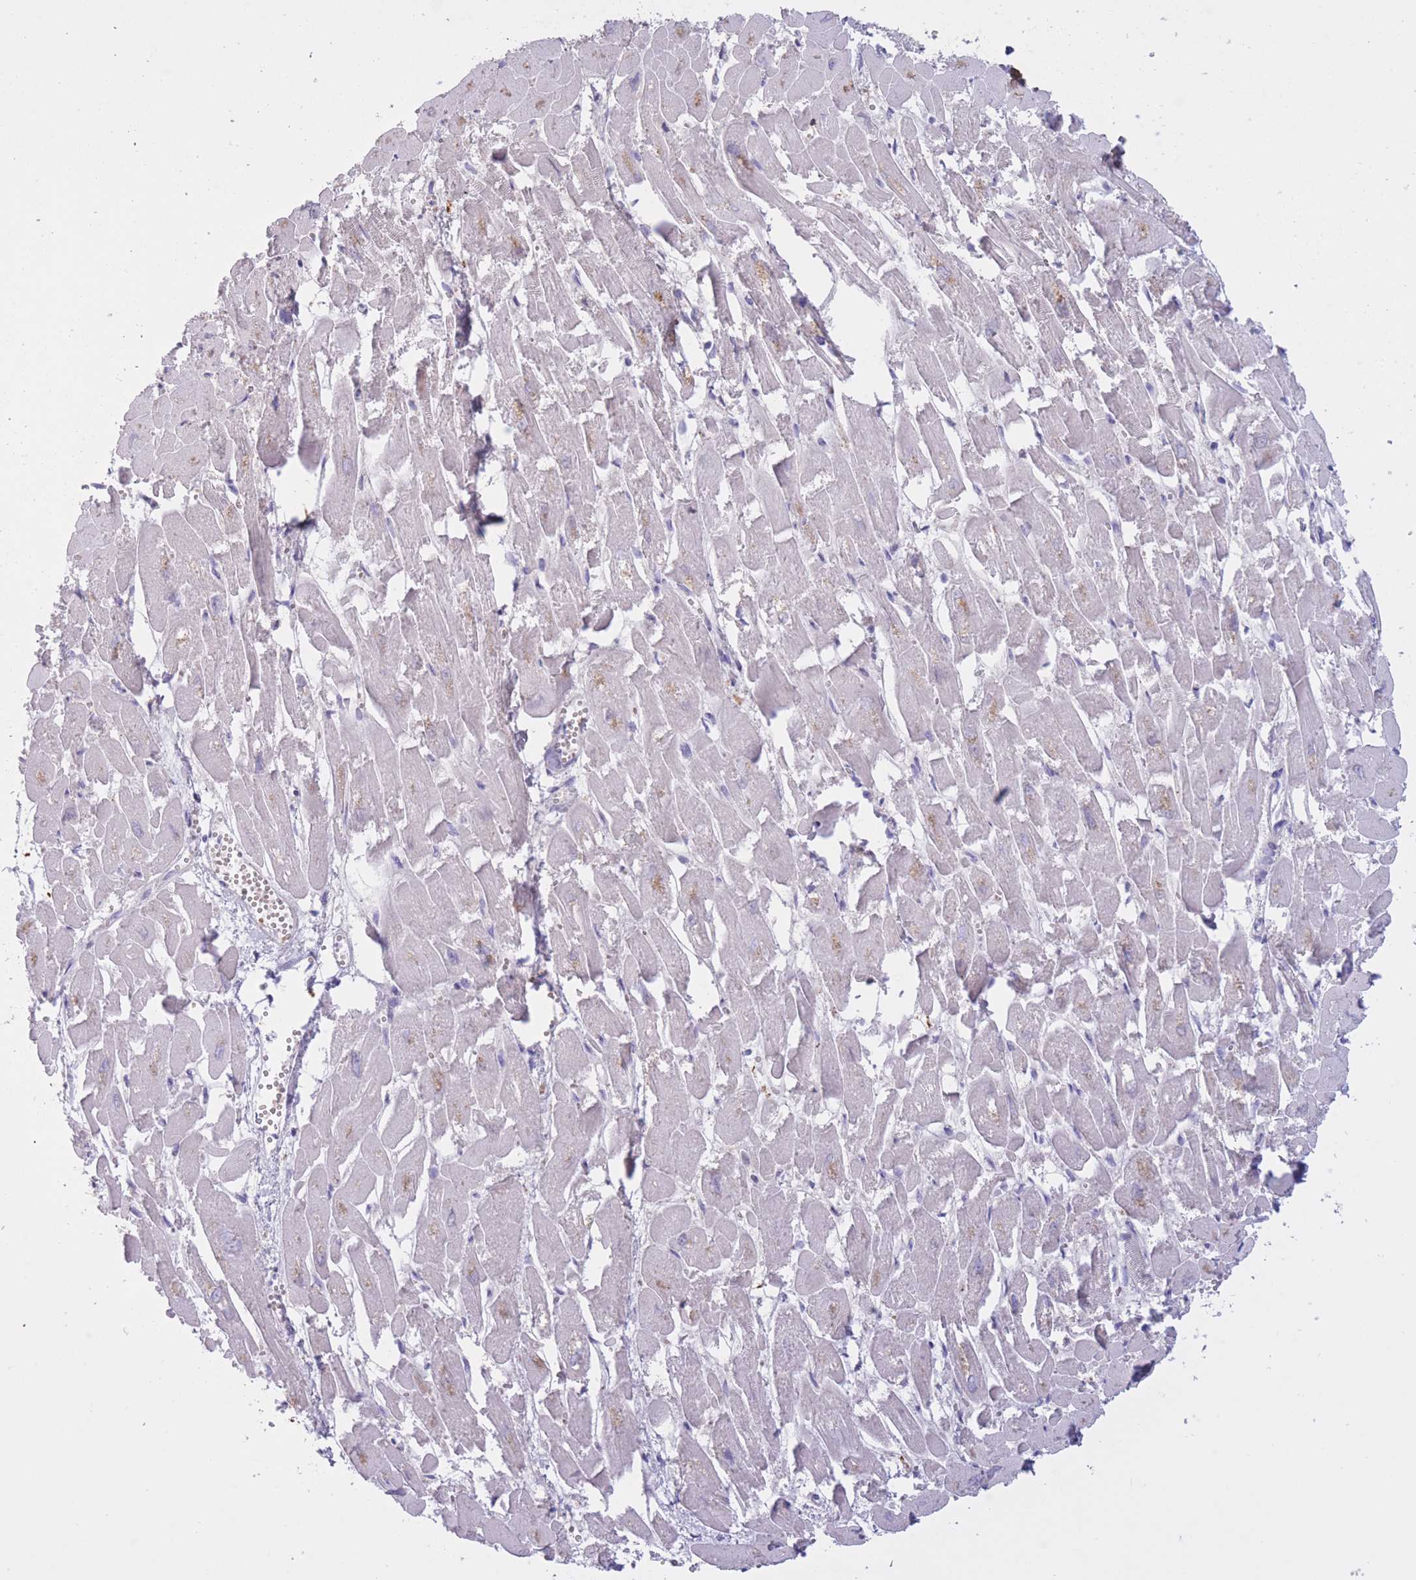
{"staining": {"intensity": "moderate", "quantity": "<25%", "location": "cytoplasmic/membranous"}, "tissue": "heart muscle", "cell_type": "Cardiomyocytes", "image_type": "normal", "snomed": [{"axis": "morphology", "description": "Normal tissue, NOS"}, {"axis": "topography", "description": "Heart"}], "caption": "Immunohistochemical staining of benign human heart muscle shows <25% levels of moderate cytoplasmic/membranous protein staining in about <25% of cardiomyocytes. Immunohistochemistry stains the protein of interest in brown and the nuclei are stained blue.", "gene": "AP3S1", "patient": {"sex": "male", "age": 54}}